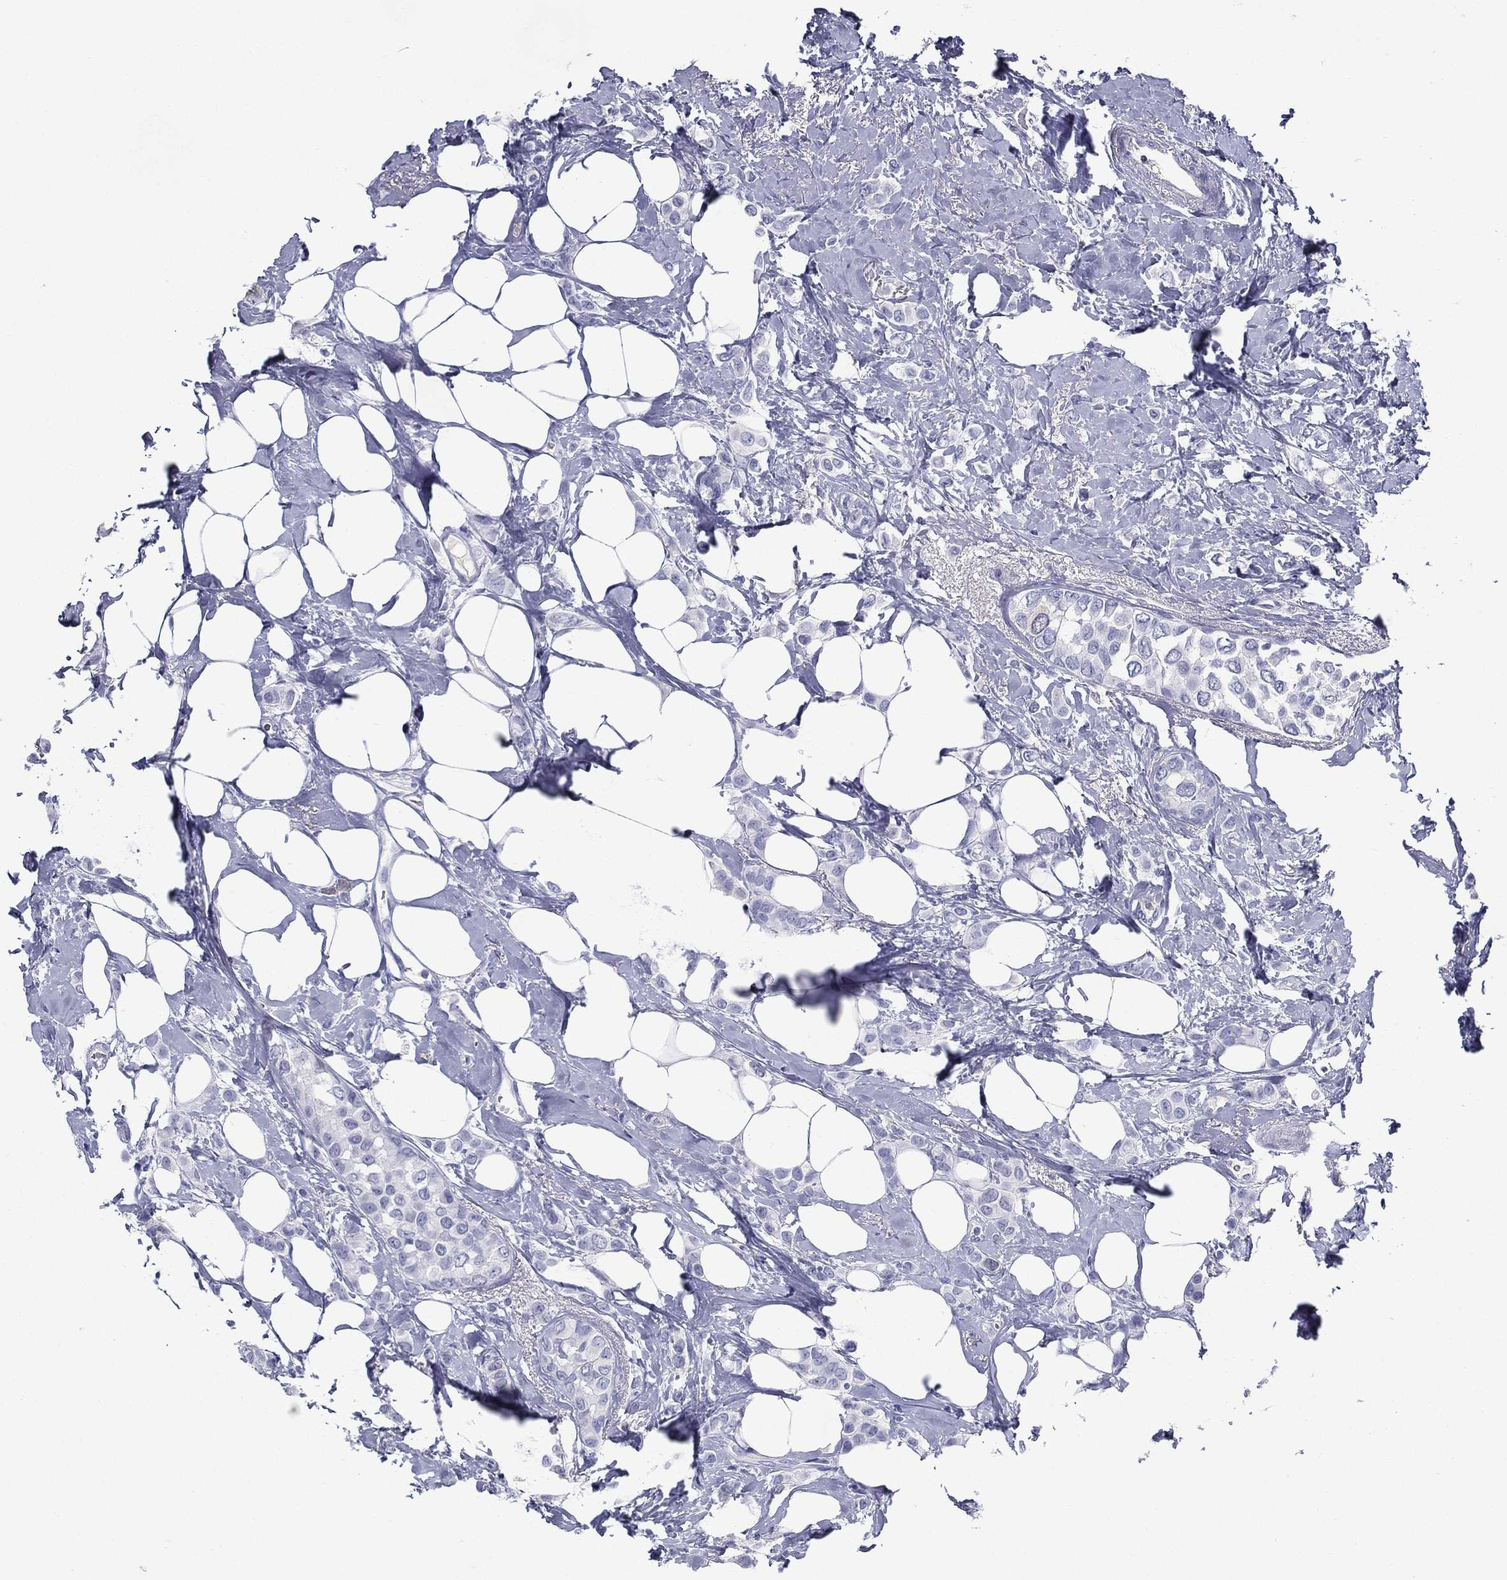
{"staining": {"intensity": "negative", "quantity": "none", "location": "none"}, "tissue": "breast cancer", "cell_type": "Tumor cells", "image_type": "cancer", "snomed": [{"axis": "morphology", "description": "Lobular carcinoma"}, {"axis": "topography", "description": "Breast"}], "caption": "Immunohistochemistry of human breast lobular carcinoma exhibits no expression in tumor cells.", "gene": "KIF2C", "patient": {"sex": "female", "age": 66}}